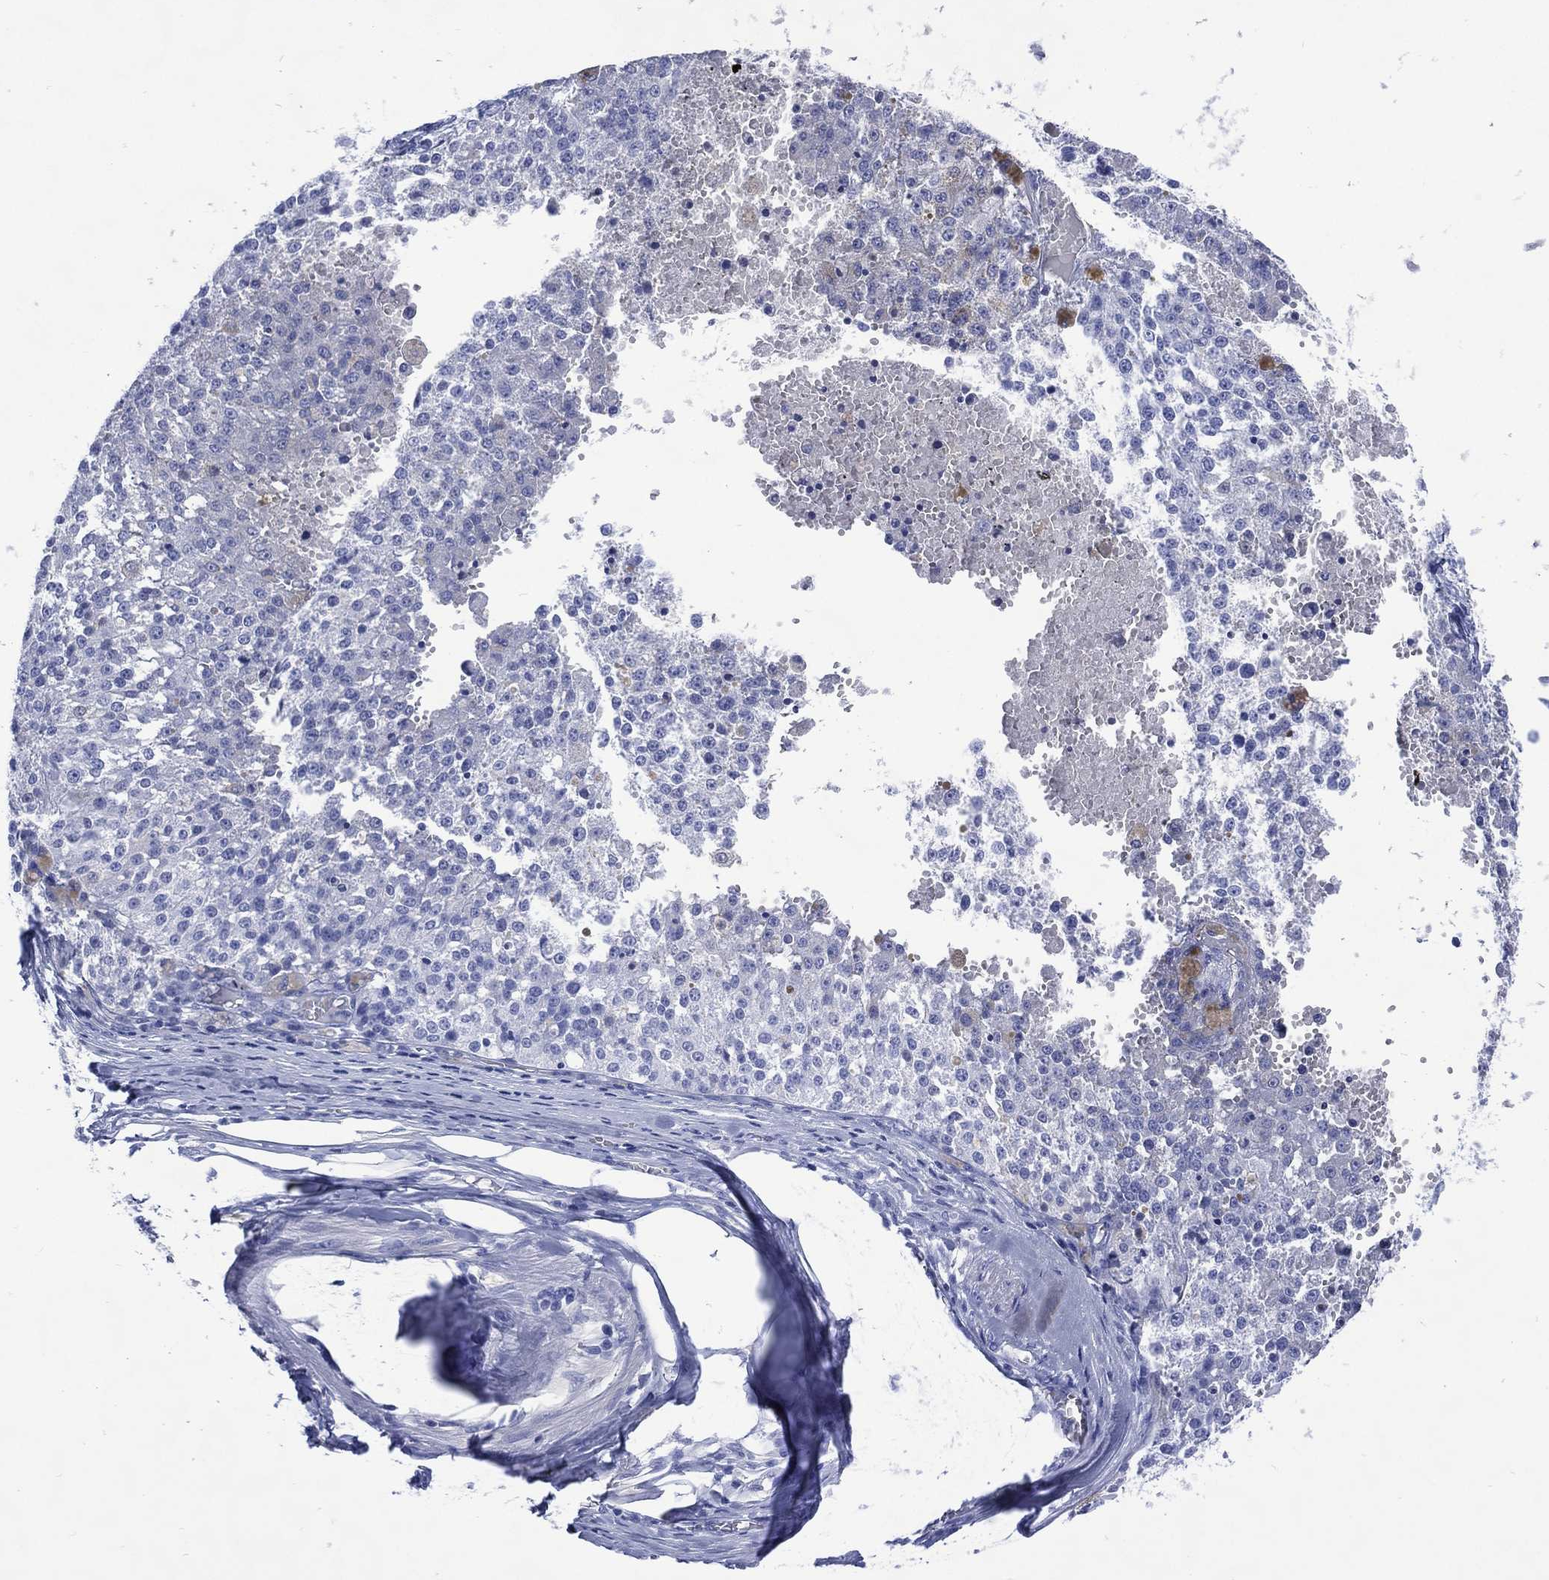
{"staining": {"intensity": "negative", "quantity": "none", "location": "none"}, "tissue": "melanoma", "cell_type": "Tumor cells", "image_type": "cancer", "snomed": [{"axis": "morphology", "description": "Malignant melanoma, Metastatic site"}, {"axis": "topography", "description": "Lymph node"}], "caption": "Human melanoma stained for a protein using immunohistochemistry demonstrates no expression in tumor cells.", "gene": "SHCBP1L", "patient": {"sex": "female", "age": 64}}